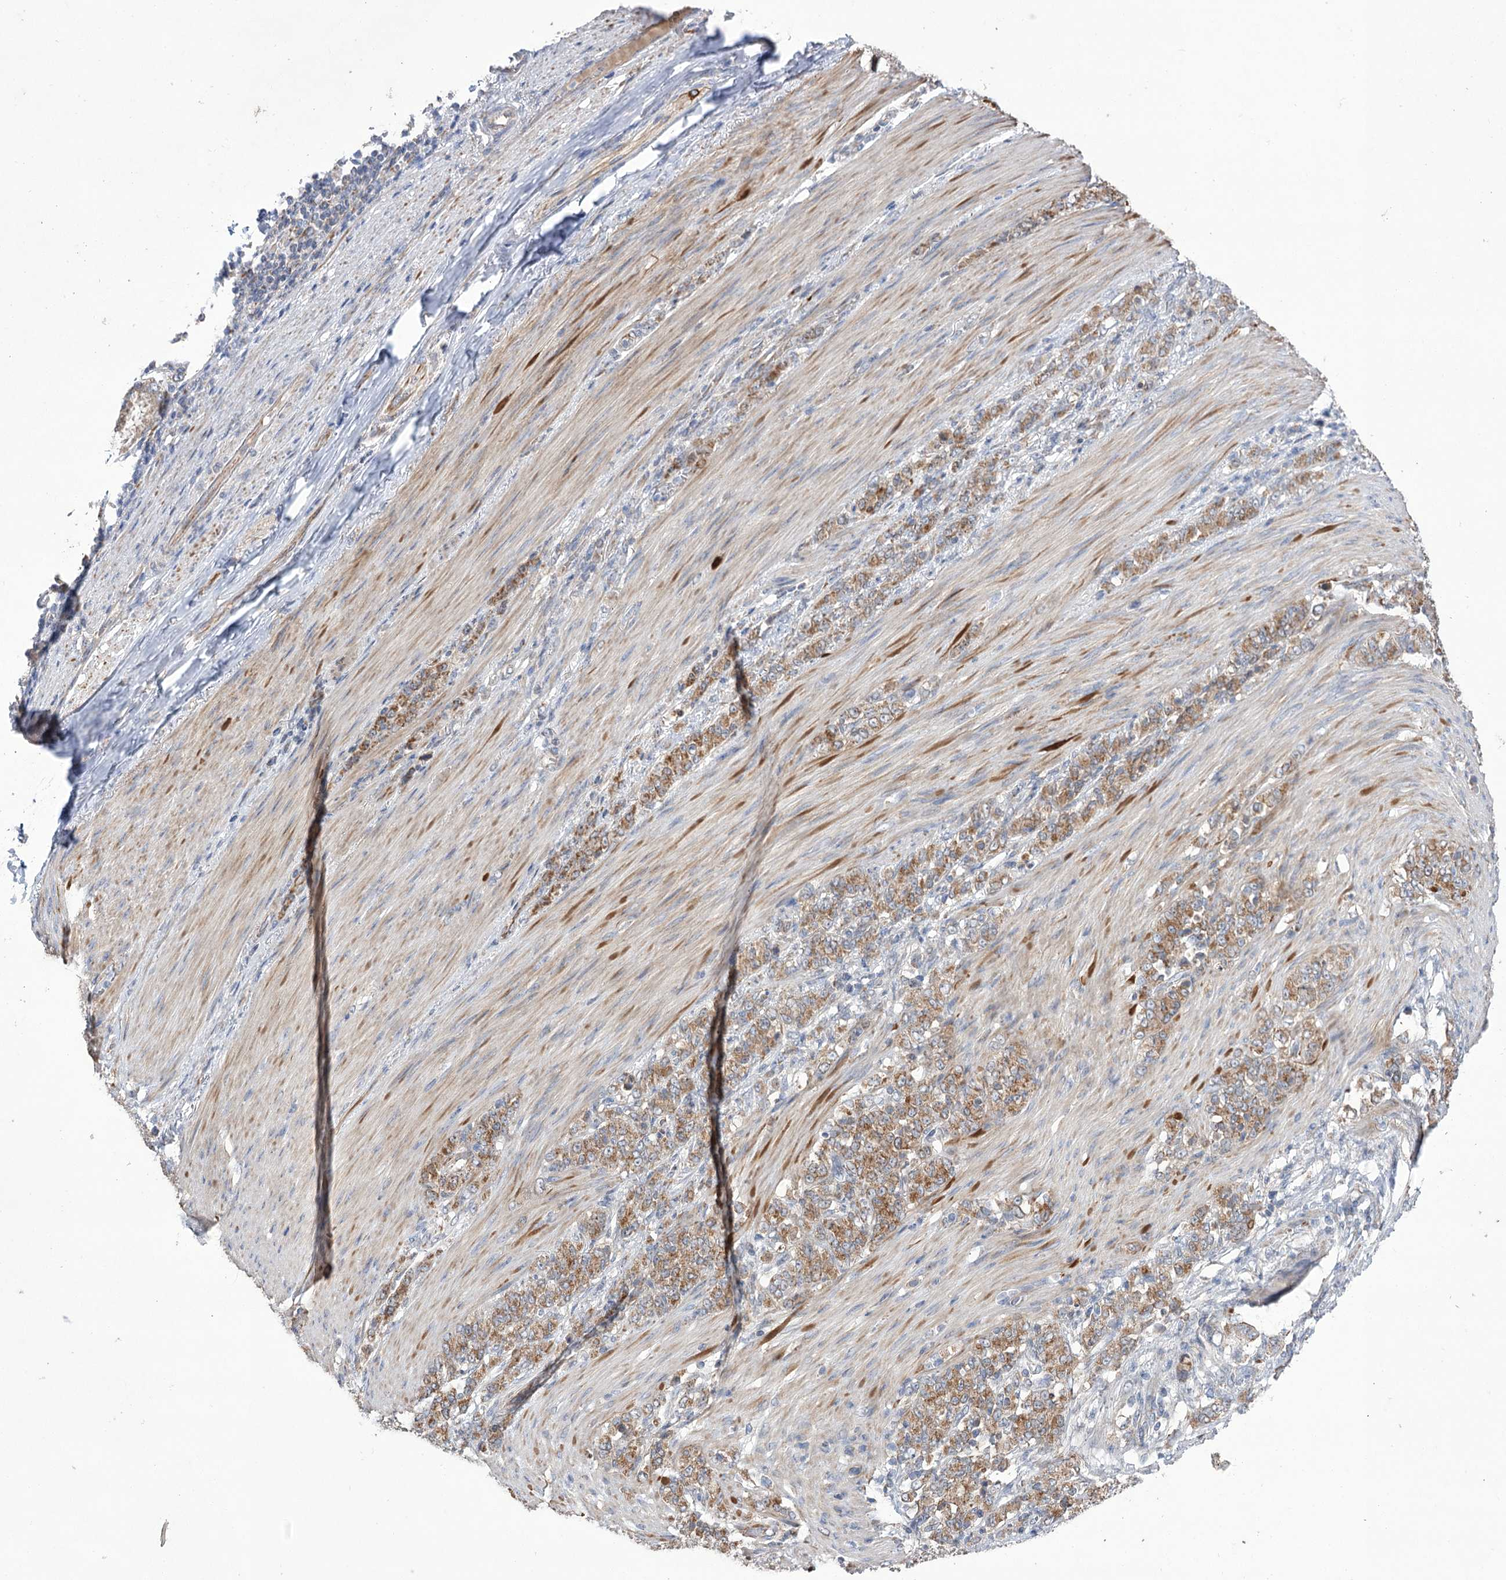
{"staining": {"intensity": "moderate", "quantity": ">75%", "location": "cytoplasmic/membranous"}, "tissue": "stomach cancer", "cell_type": "Tumor cells", "image_type": "cancer", "snomed": [{"axis": "morphology", "description": "Adenocarcinoma, NOS"}, {"axis": "topography", "description": "Stomach"}], "caption": "Human stomach cancer stained with a protein marker demonstrates moderate staining in tumor cells.", "gene": "ECHDC3", "patient": {"sex": "female", "age": 79}}